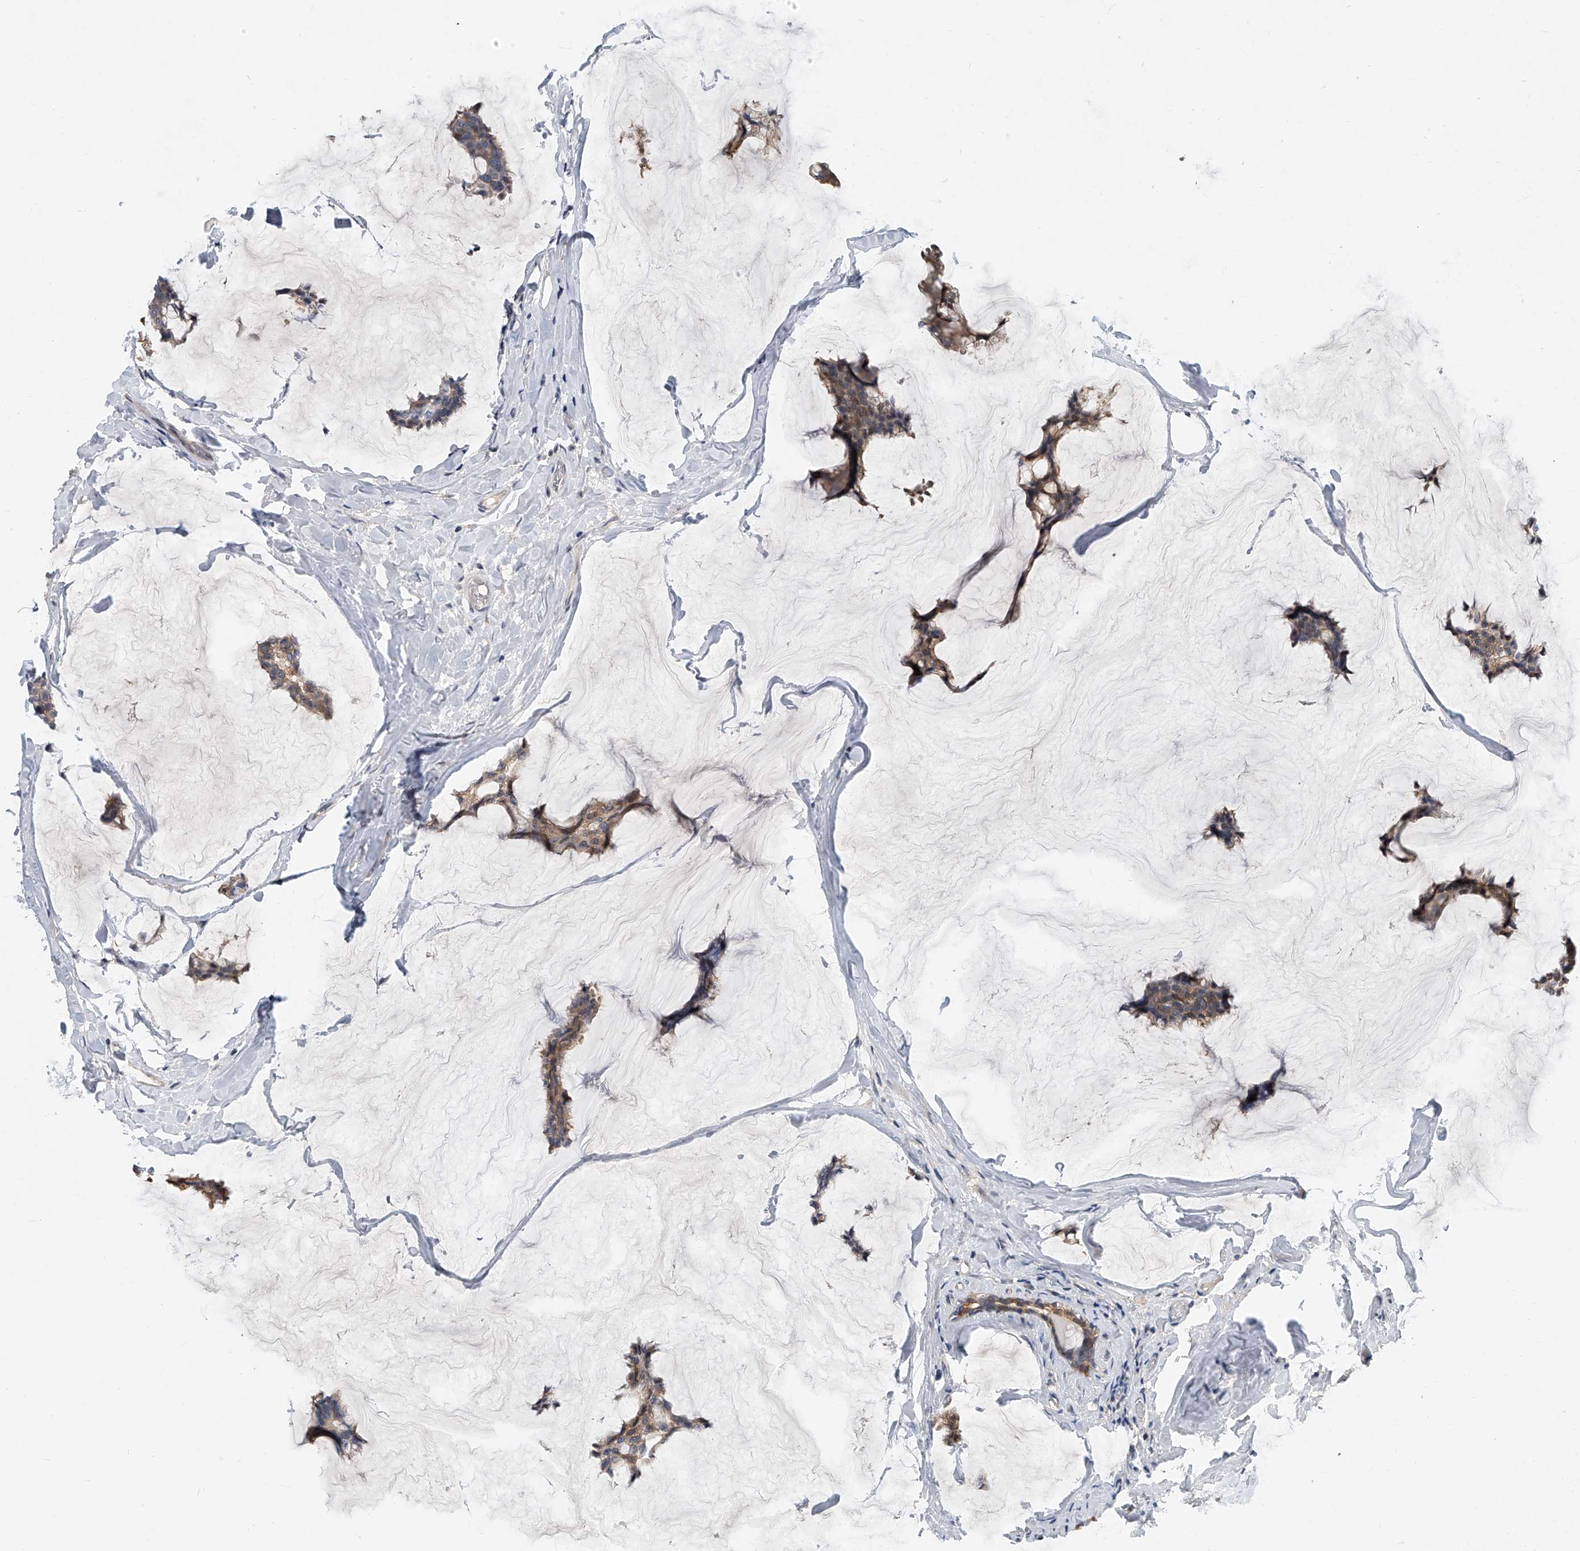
{"staining": {"intensity": "weak", "quantity": "25%-75%", "location": "cytoplasmic/membranous"}, "tissue": "breast cancer", "cell_type": "Tumor cells", "image_type": "cancer", "snomed": [{"axis": "morphology", "description": "Duct carcinoma"}, {"axis": "topography", "description": "Breast"}], "caption": "IHC (DAB) staining of breast intraductal carcinoma reveals weak cytoplasmic/membranous protein positivity in about 25%-75% of tumor cells. (Stains: DAB (3,3'-diaminobenzidine) in brown, nuclei in blue, Microscopy: brightfield microscopy at high magnification).", "gene": "CD200", "patient": {"sex": "female", "age": 93}}